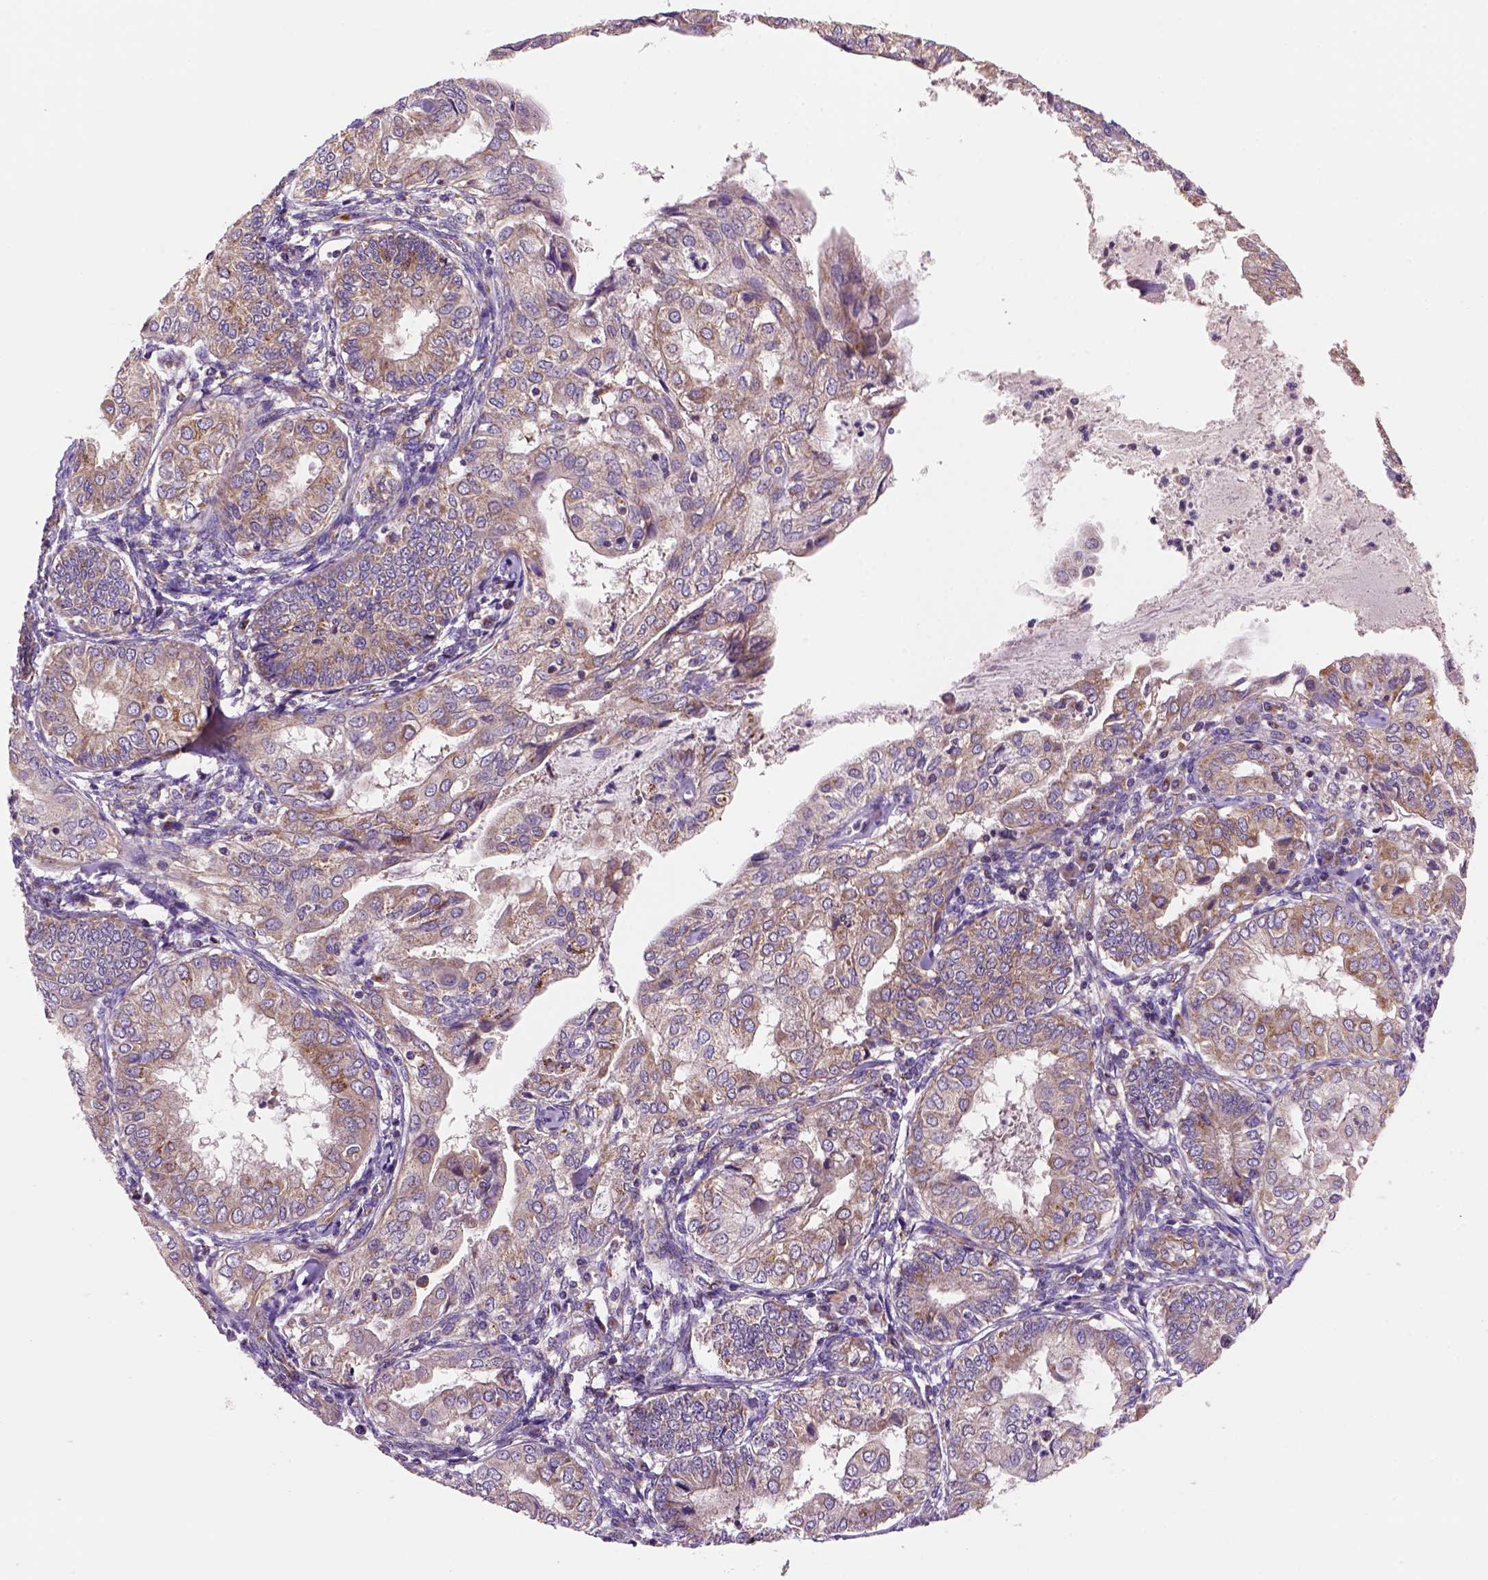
{"staining": {"intensity": "moderate", "quantity": "<25%", "location": "cytoplasmic/membranous"}, "tissue": "endometrial cancer", "cell_type": "Tumor cells", "image_type": "cancer", "snomed": [{"axis": "morphology", "description": "Adenocarcinoma, NOS"}, {"axis": "topography", "description": "Endometrium"}], "caption": "Brown immunohistochemical staining in human endometrial cancer (adenocarcinoma) reveals moderate cytoplasmic/membranous positivity in approximately <25% of tumor cells.", "gene": "WARS2", "patient": {"sex": "female", "age": 68}}